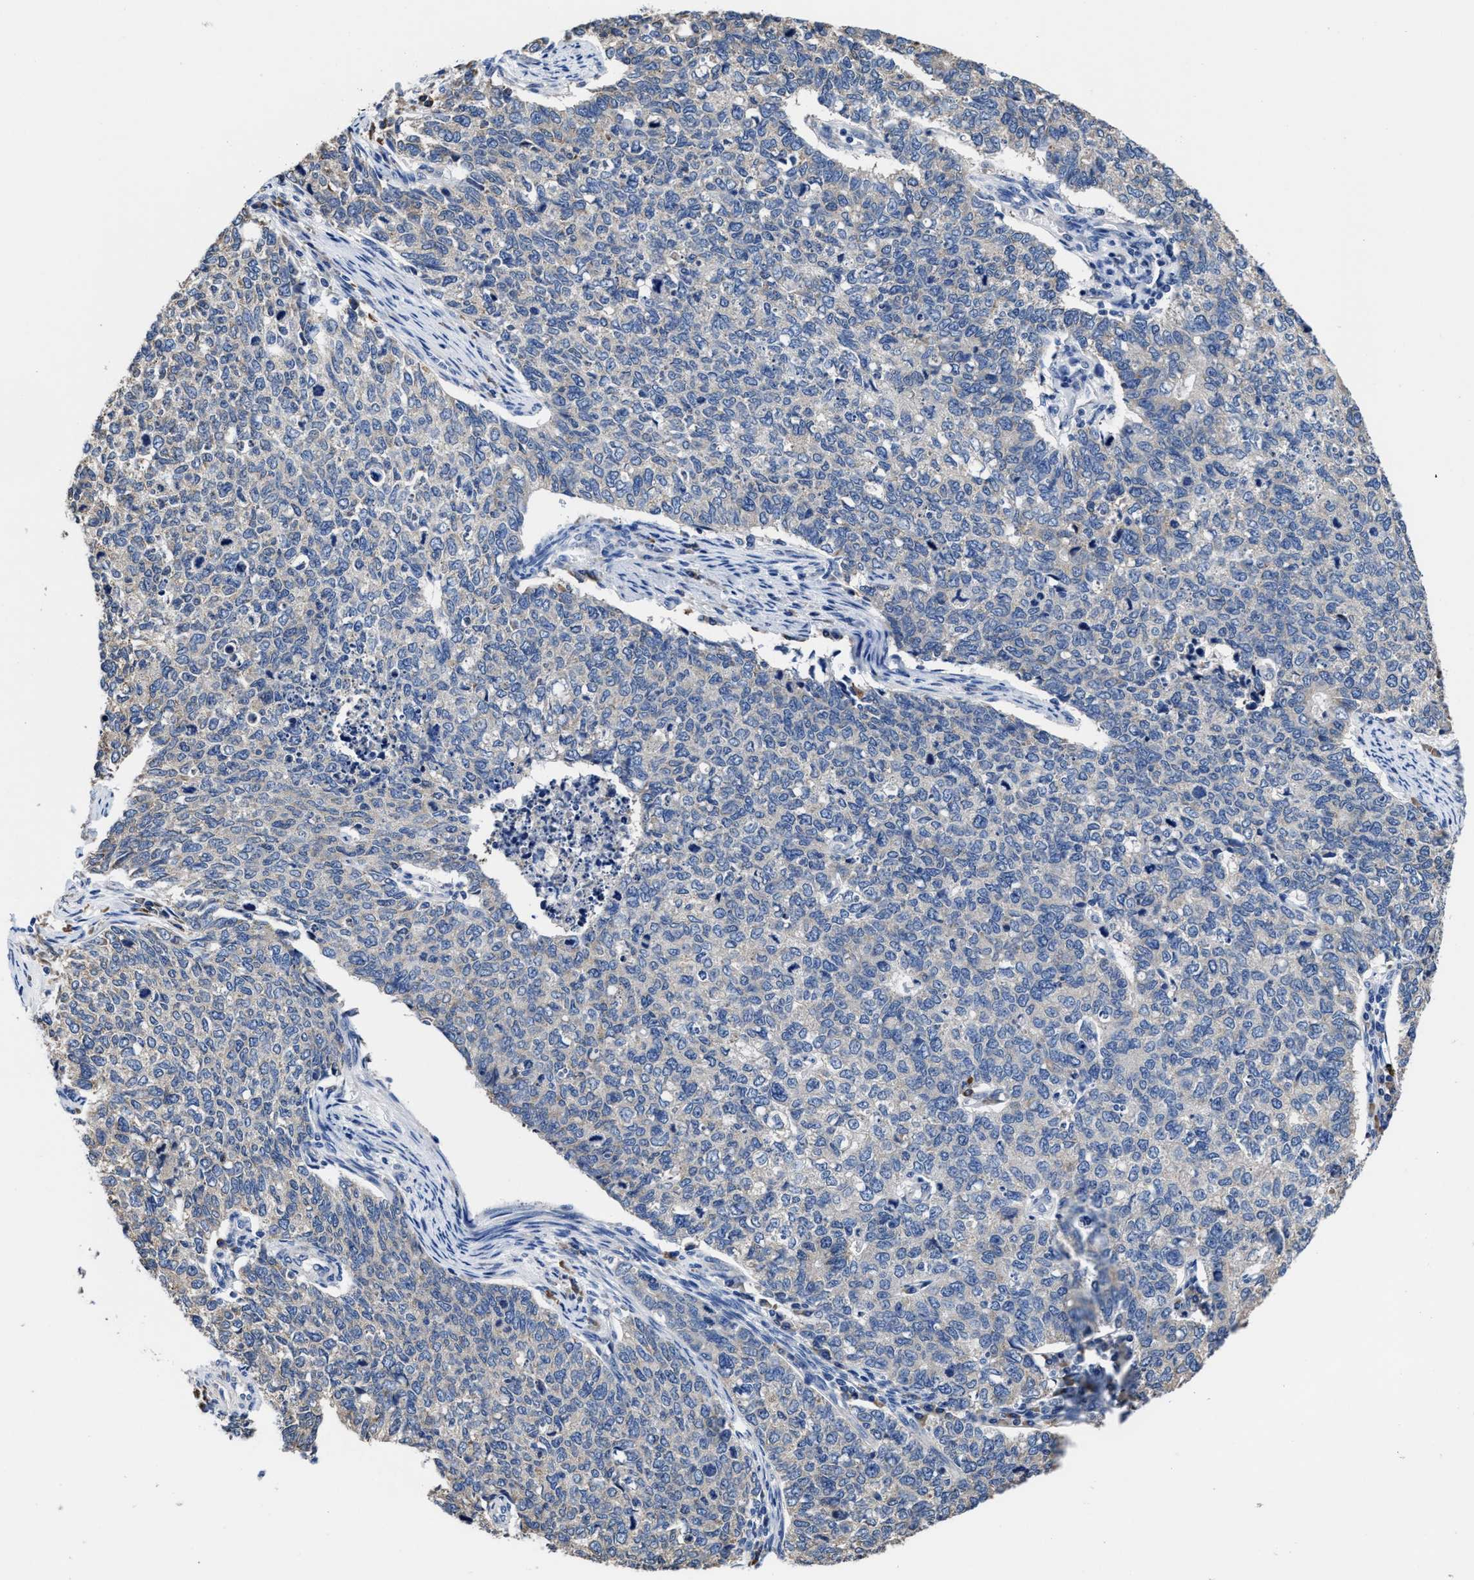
{"staining": {"intensity": "negative", "quantity": "none", "location": "none"}, "tissue": "cervical cancer", "cell_type": "Tumor cells", "image_type": "cancer", "snomed": [{"axis": "morphology", "description": "Squamous cell carcinoma, NOS"}, {"axis": "topography", "description": "Cervix"}], "caption": "Protein analysis of cervical cancer demonstrates no significant expression in tumor cells. Nuclei are stained in blue.", "gene": "SRPK2", "patient": {"sex": "female", "age": 63}}